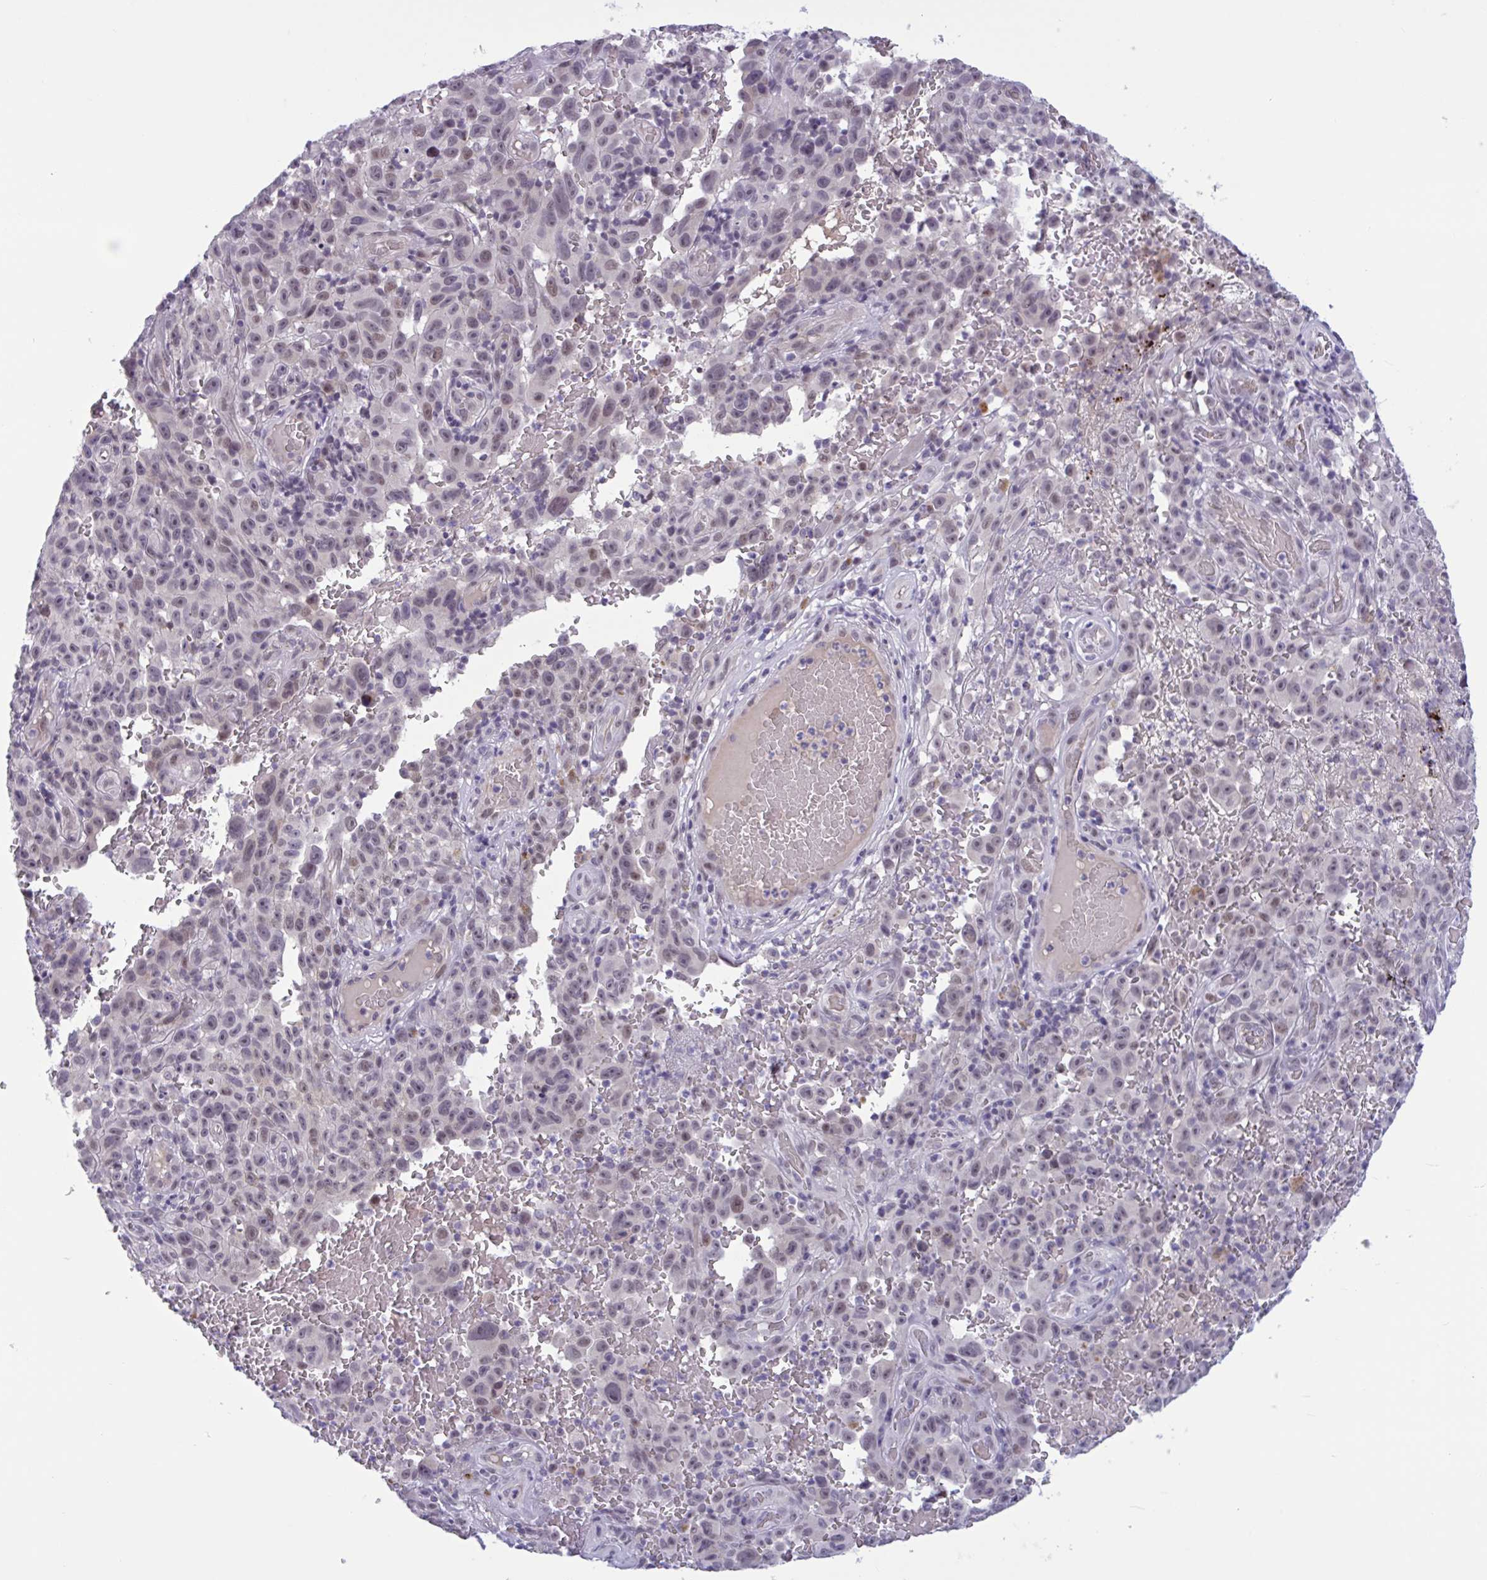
{"staining": {"intensity": "weak", "quantity": "25%-75%", "location": "nuclear"}, "tissue": "melanoma", "cell_type": "Tumor cells", "image_type": "cancer", "snomed": [{"axis": "morphology", "description": "Malignant melanoma, NOS"}, {"axis": "topography", "description": "Skin"}], "caption": "Immunohistochemistry of human melanoma reveals low levels of weak nuclear staining in approximately 25%-75% of tumor cells. (DAB = brown stain, brightfield microscopy at high magnification).", "gene": "CNGB3", "patient": {"sex": "female", "age": 82}}